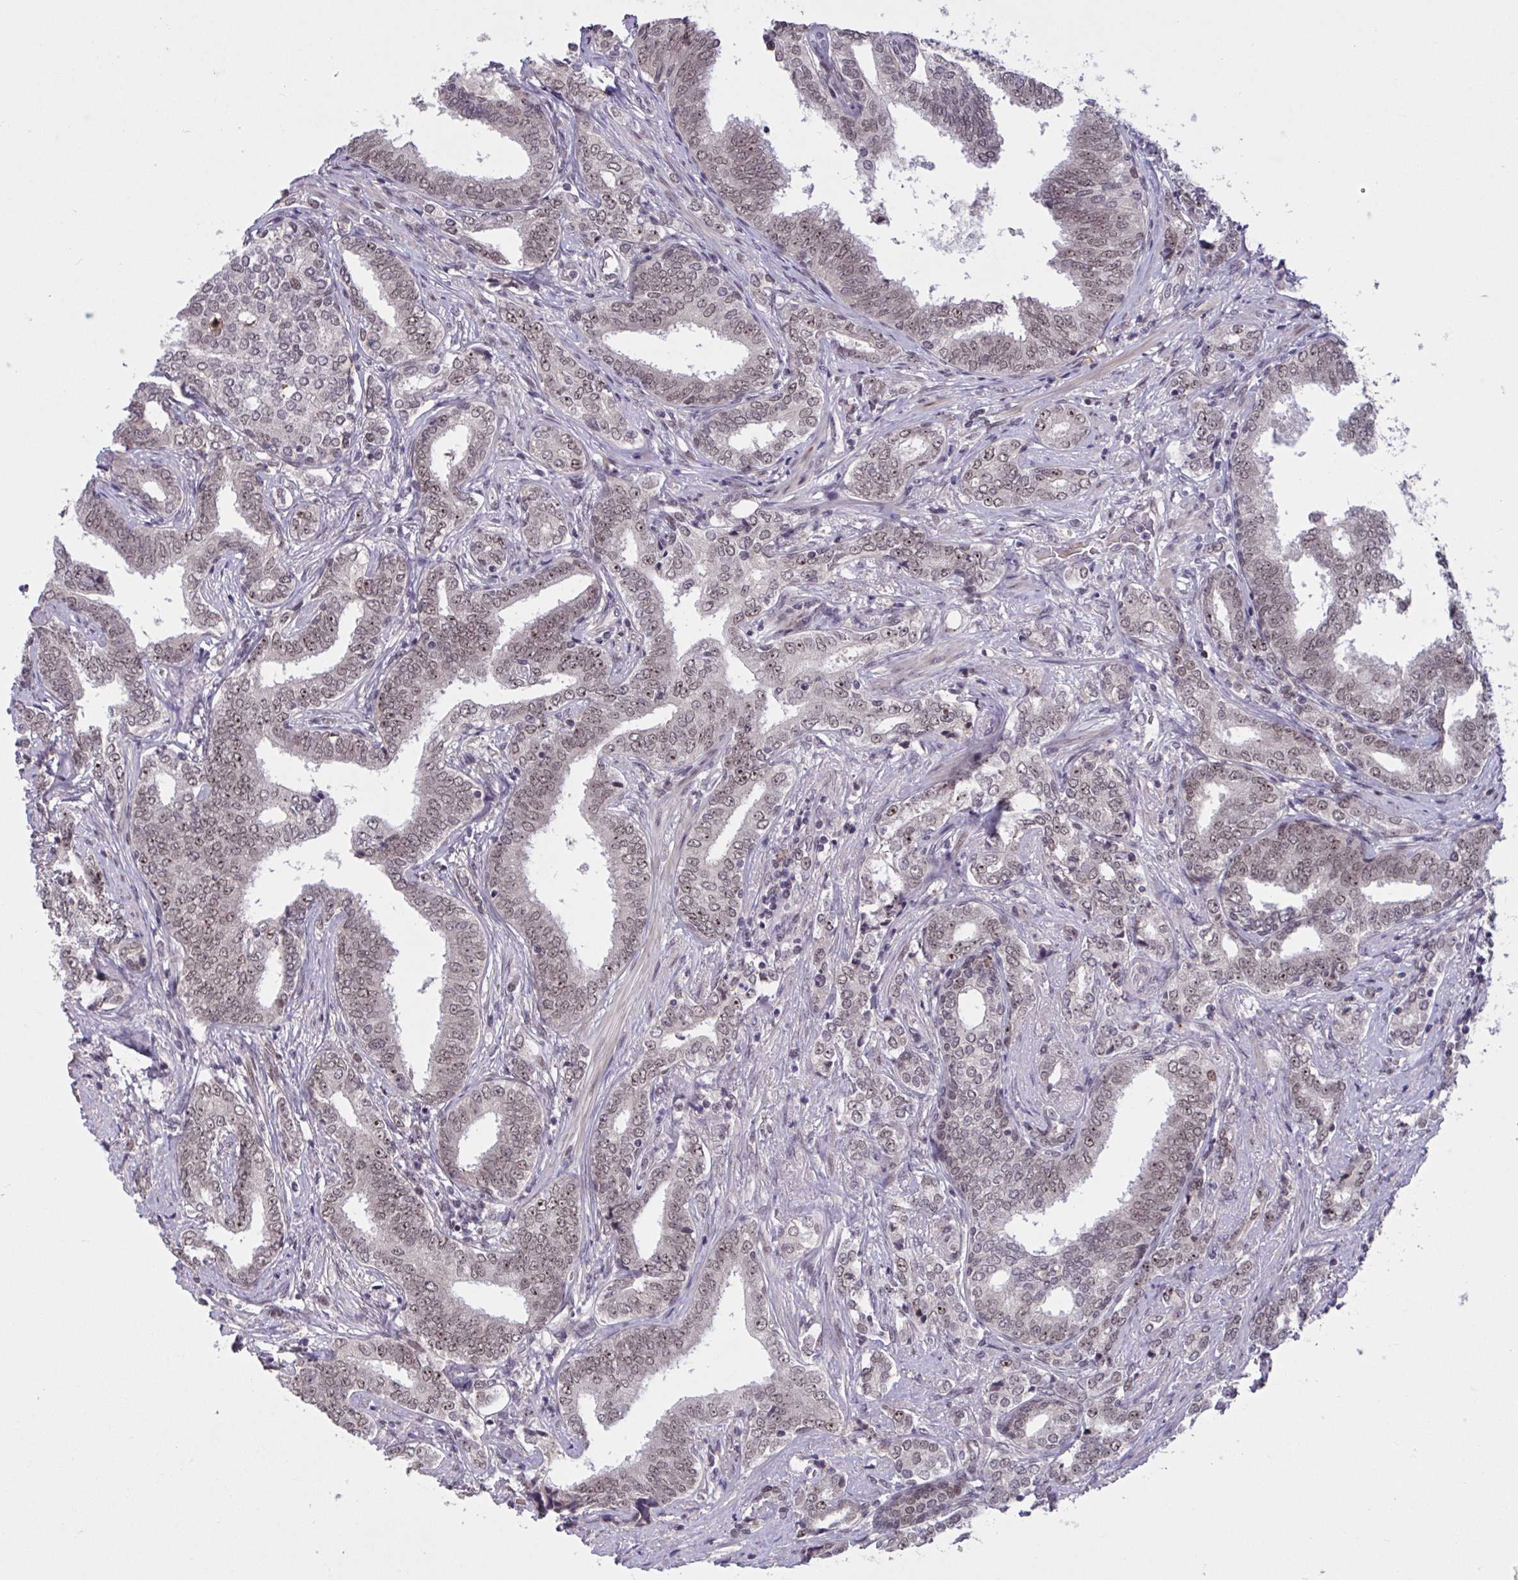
{"staining": {"intensity": "moderate", "quantity": ">75%", "location": "nuclear"}, "tissue": "prostate cancer", "cell_type": "Tumor cells", "image_type": "cancer", "snomed": [{"axis": "morphology", "description": "Adenocarcinoma, High grade"}, {"axis": "topography", "description": "Prostate"}], "caption": "Moderate nuclear expression for a protein is seen in approximately >75% of tumor cells of high-grade adenocarcinoma (prostate) using IHC.", "gene": "ZNF414", "patient": {"sex": "male", "age": 72}}